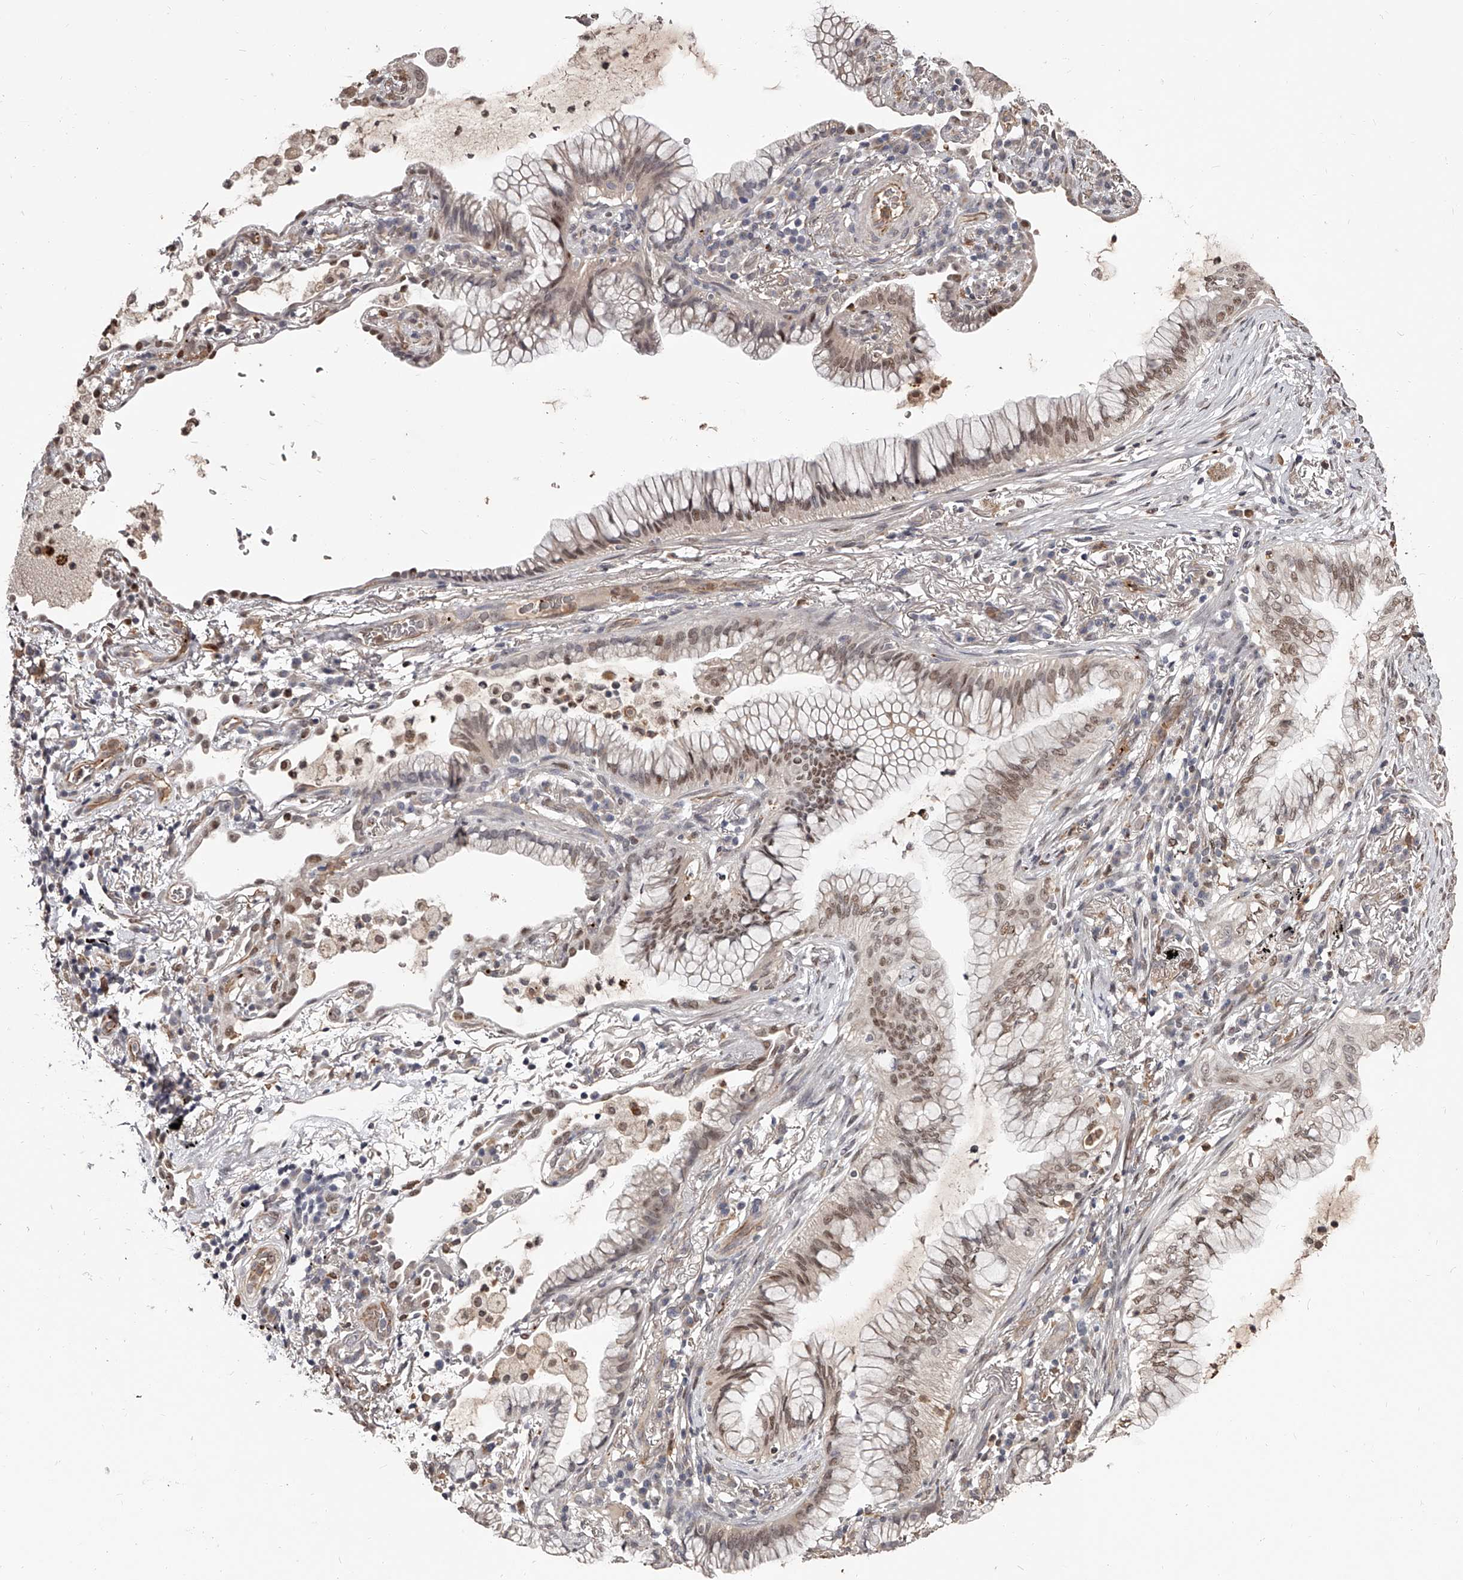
{"staining": {"intensity": "moderate", "quantity": ">75%", "location": "nuclear"}, "tissue": "lung cancer", "cell_type": "Tumor cells", "image_type": "cancer", "snomed": [{"axis": "morphology", "description": "Adenocarcinoma, NOS"}, {"axis": "topography", "description": "Lung"}], "caption": "Lung cancer (adenocarcinoma) stained with immunohistochemistry exhibits moderate nuclear expression in approximately >75% of tumor cells.", "gene": "URGCP", "patient": {"sex": "female", "age": 70}}